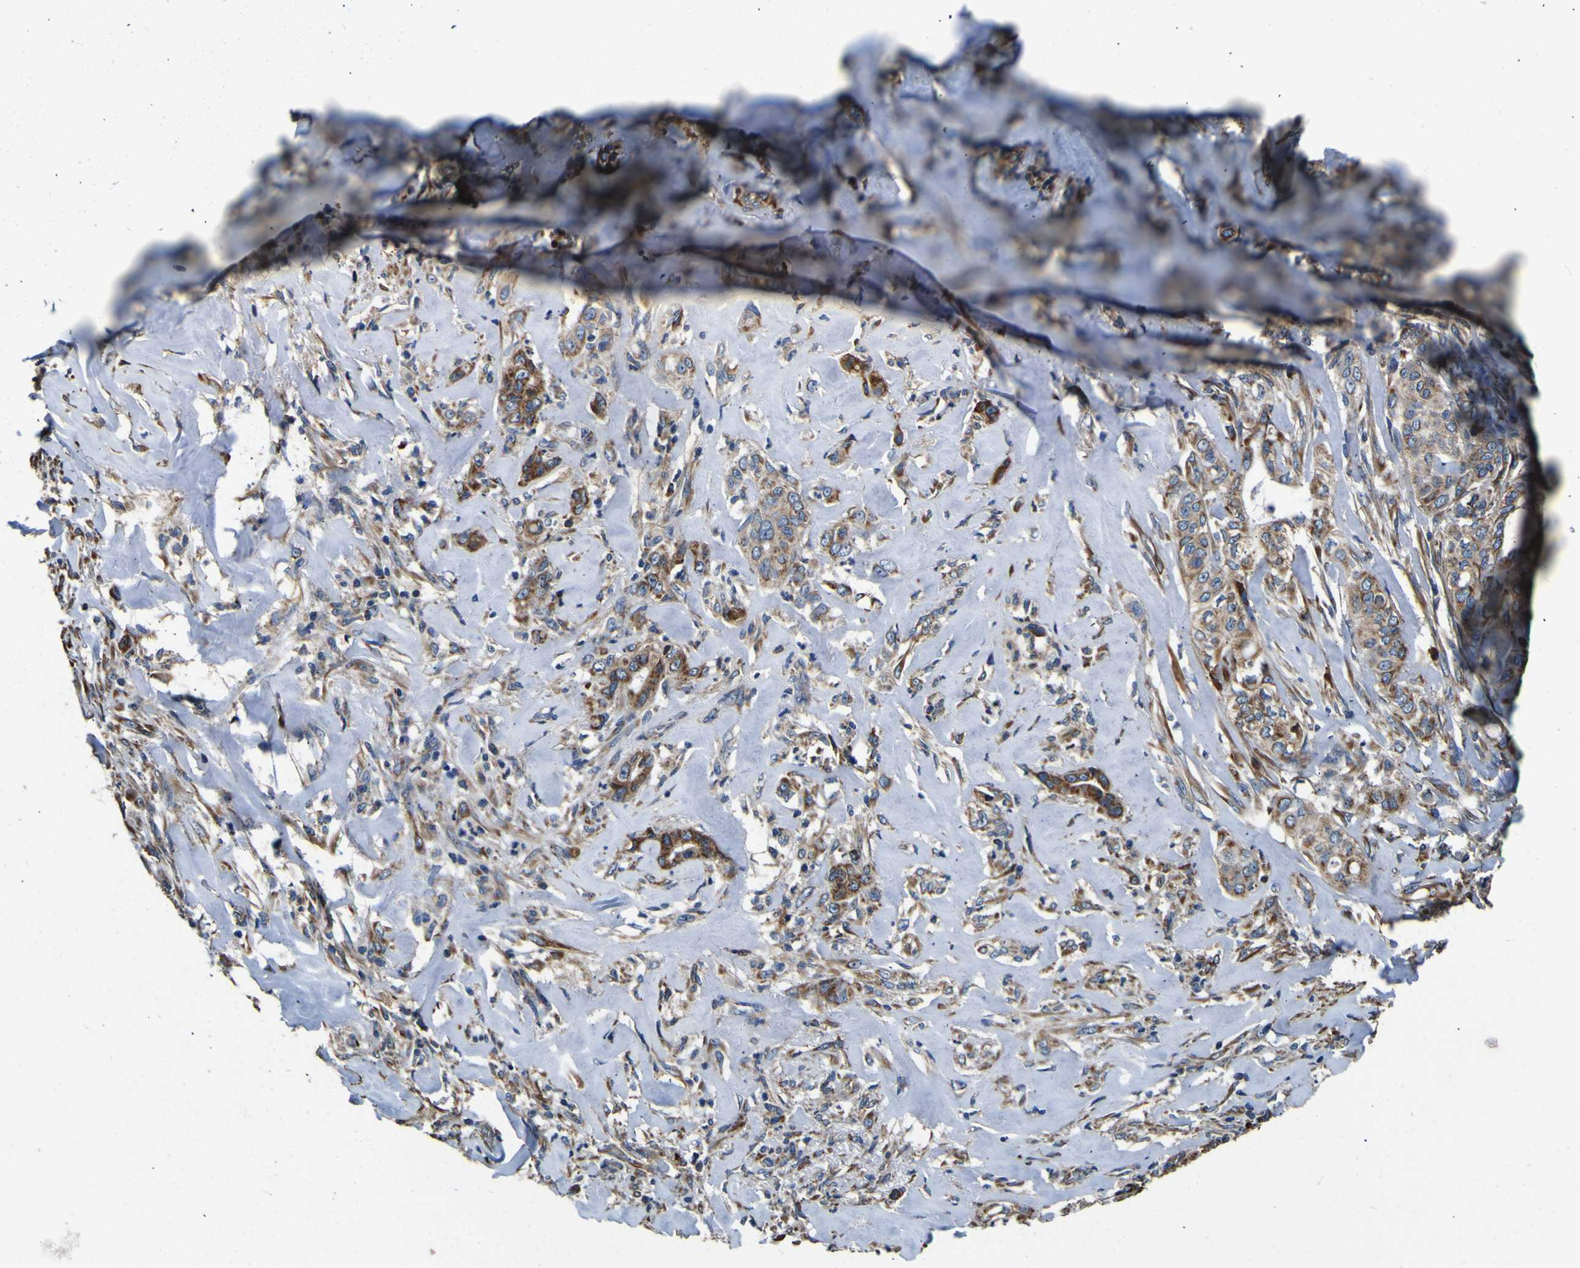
{"staining": {"intensity": "moderate", "quantity": ">75%", "location": "cytoplasmic/membranous"}, "tissue": "liver cancer", "cell_type": "Tumor cells", "image_type": "cancer", "snomed": [{"axis": "morphology", "description": "Cholangiocarcinoma"}, {"axis": "topography", "description": "Liver"}], "caption": "The image shows immunohistochemical staining of liver cancer (cholangiocarcinoma). There is moderate cytoplasmic/membranous positivity is identified in approximately >75% of tumor cells. (Stains: DAB in brown, nuclei in blue, Microscopy: brightfield microscopy at high magnification).", "gene": "INPP5A", "patient": {"sex": "female", "age": 67}}